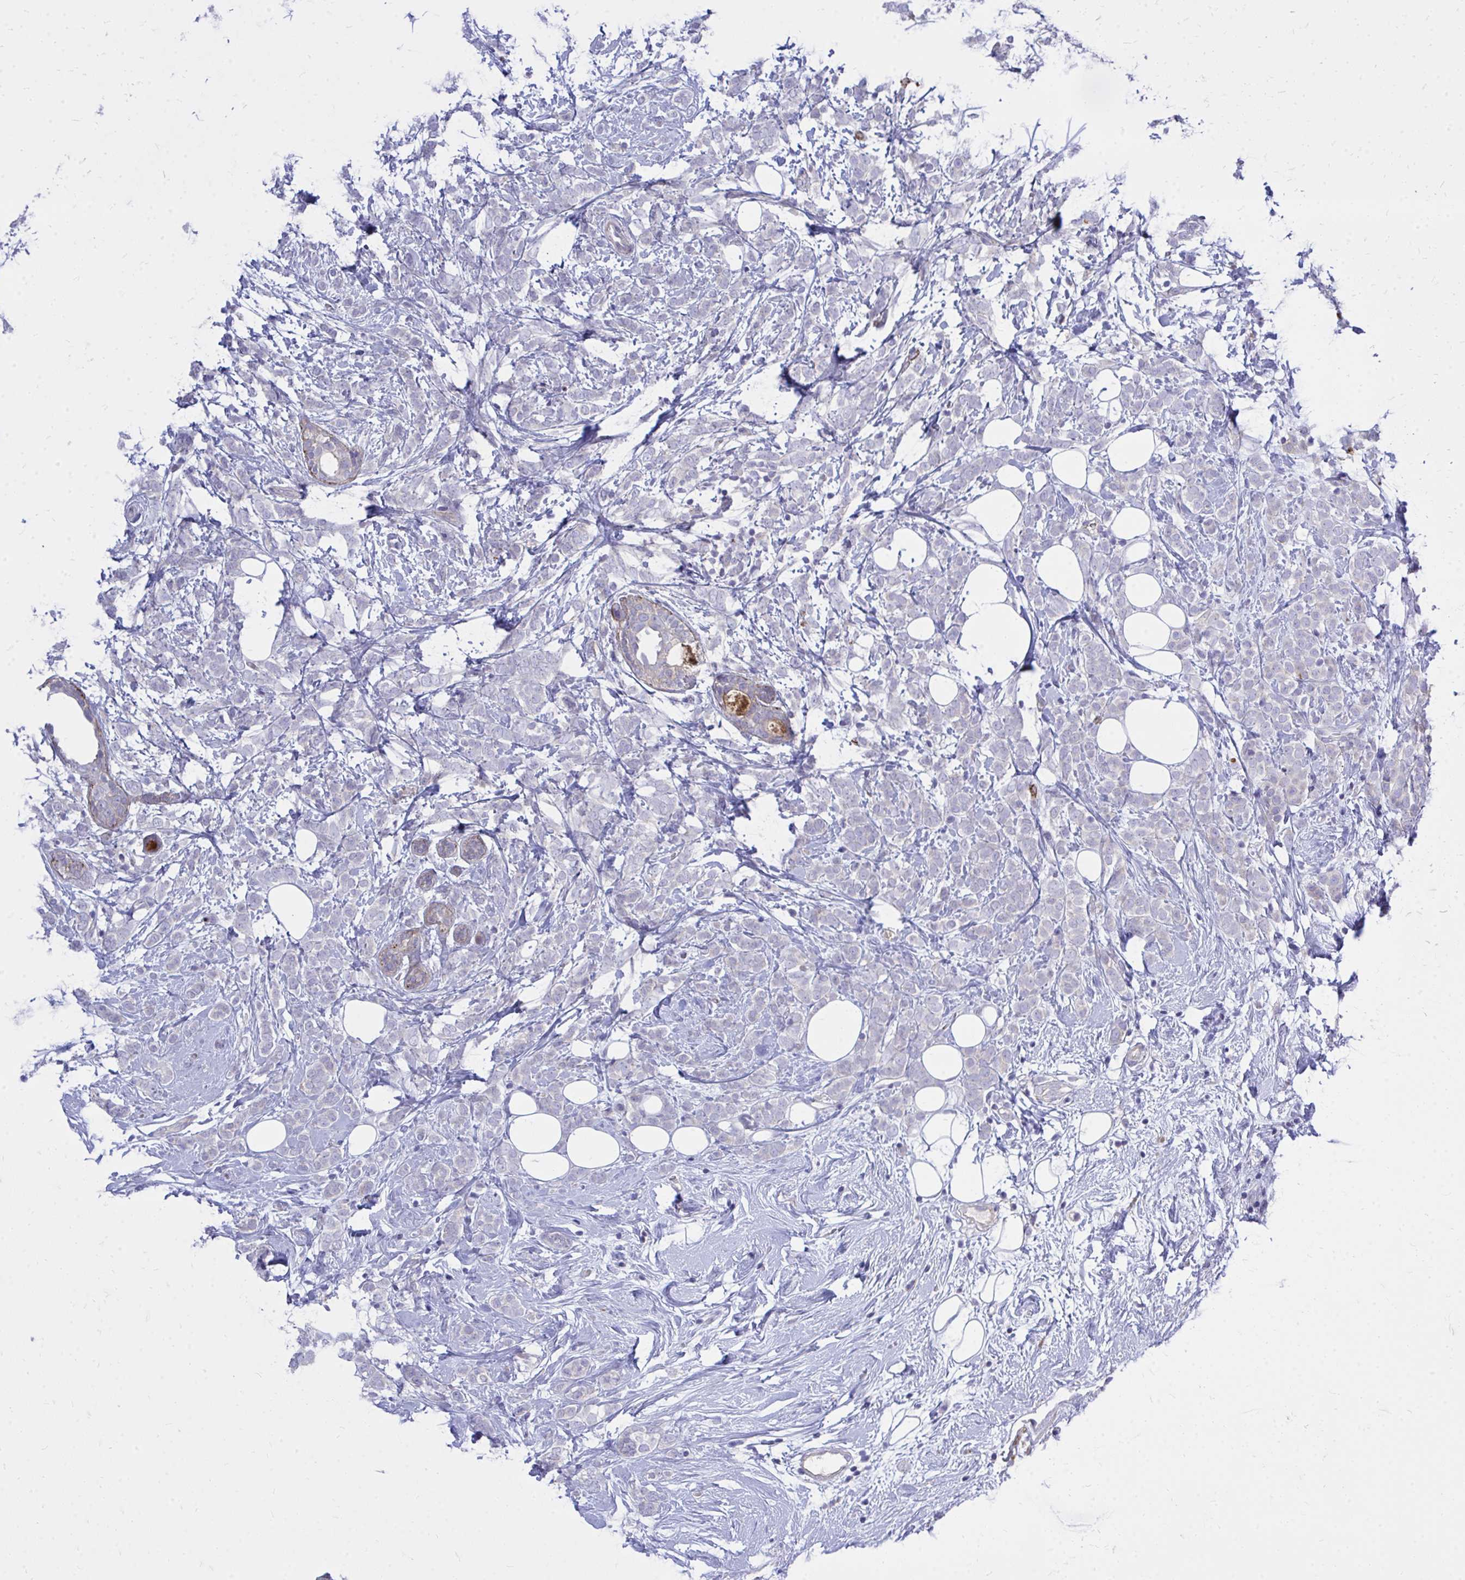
{"staining": {"intensity": "negative", "quantity": "none", "location": "none"}, "tissue": "breast cancer", "cell_type": "Tumor cells", "image_type": "cancer", "snomed": [{"axis": "morphology", "description": "Lobular carcinoma"}, {"axis": "topography", "description": "Breast"}], "caption": "The immunohistochemistry (IHC) micrograph has no significant expression in tumor cells of breast cancer (lobular carcinoma) tissue.", "gene": "TP53I11", "patient": {"sex": "female", "age": 49}}